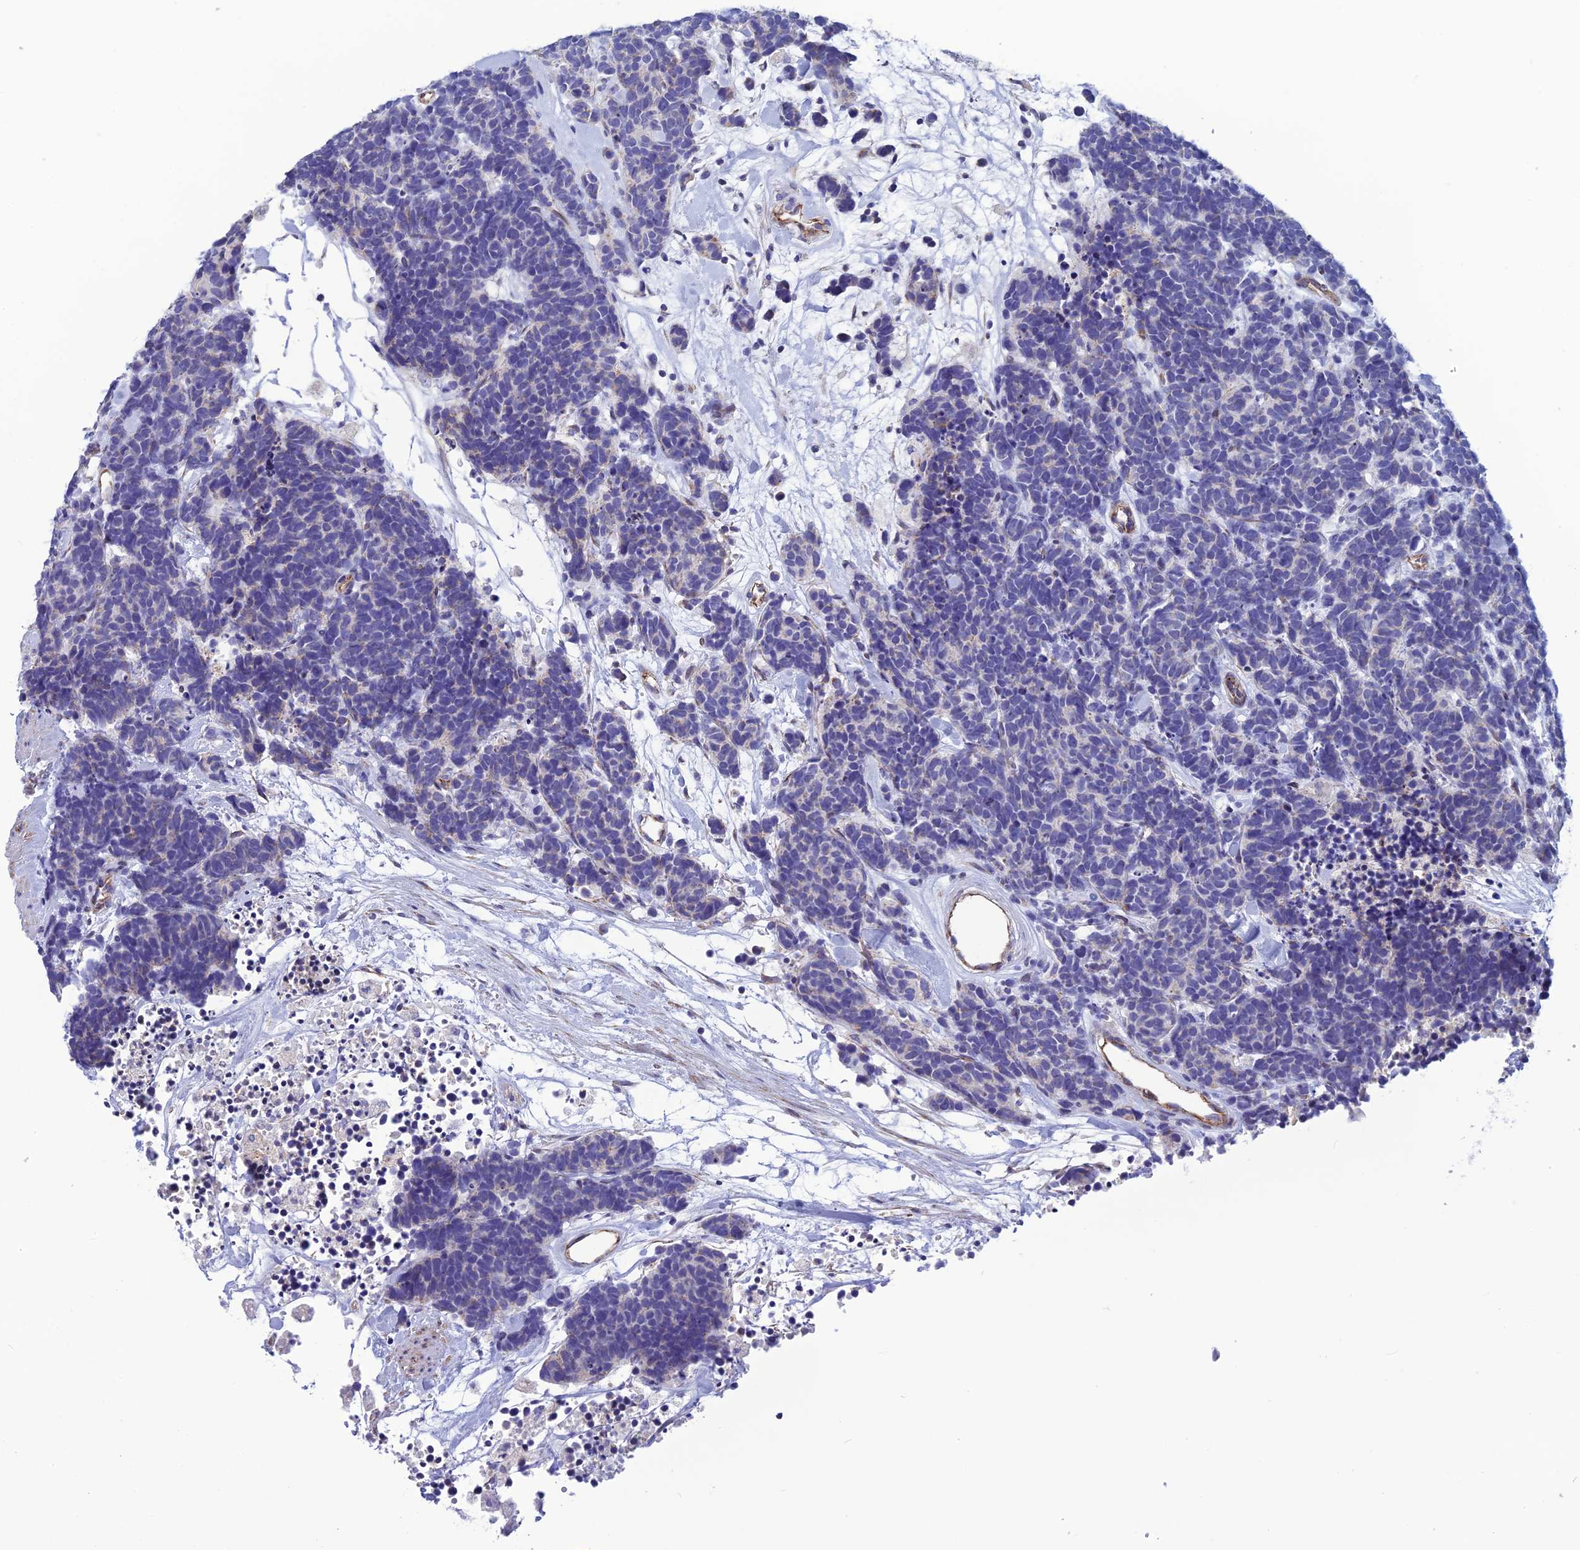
{"staining": {"intensity": "negative", "quantity": "none", "location": "none"}, "tissue": "carcinoid", "cell_type": "Tumor cells", "image_type": "cancer", "snomed": [{"axis": "morphology", "description": "Carcinoma, NOS"}, {"axis": "morphology", "description": "Carcinoid, malignant, NOS"}, {"axis": "topography", "description": "Urinary bladder"}], "caption": "A photomicrograph of carcinoid stained for a protein shows no brown staining in tumor cells.", "gene": "POMGNT1", "patient": {"sex": "male", "age": 57}}